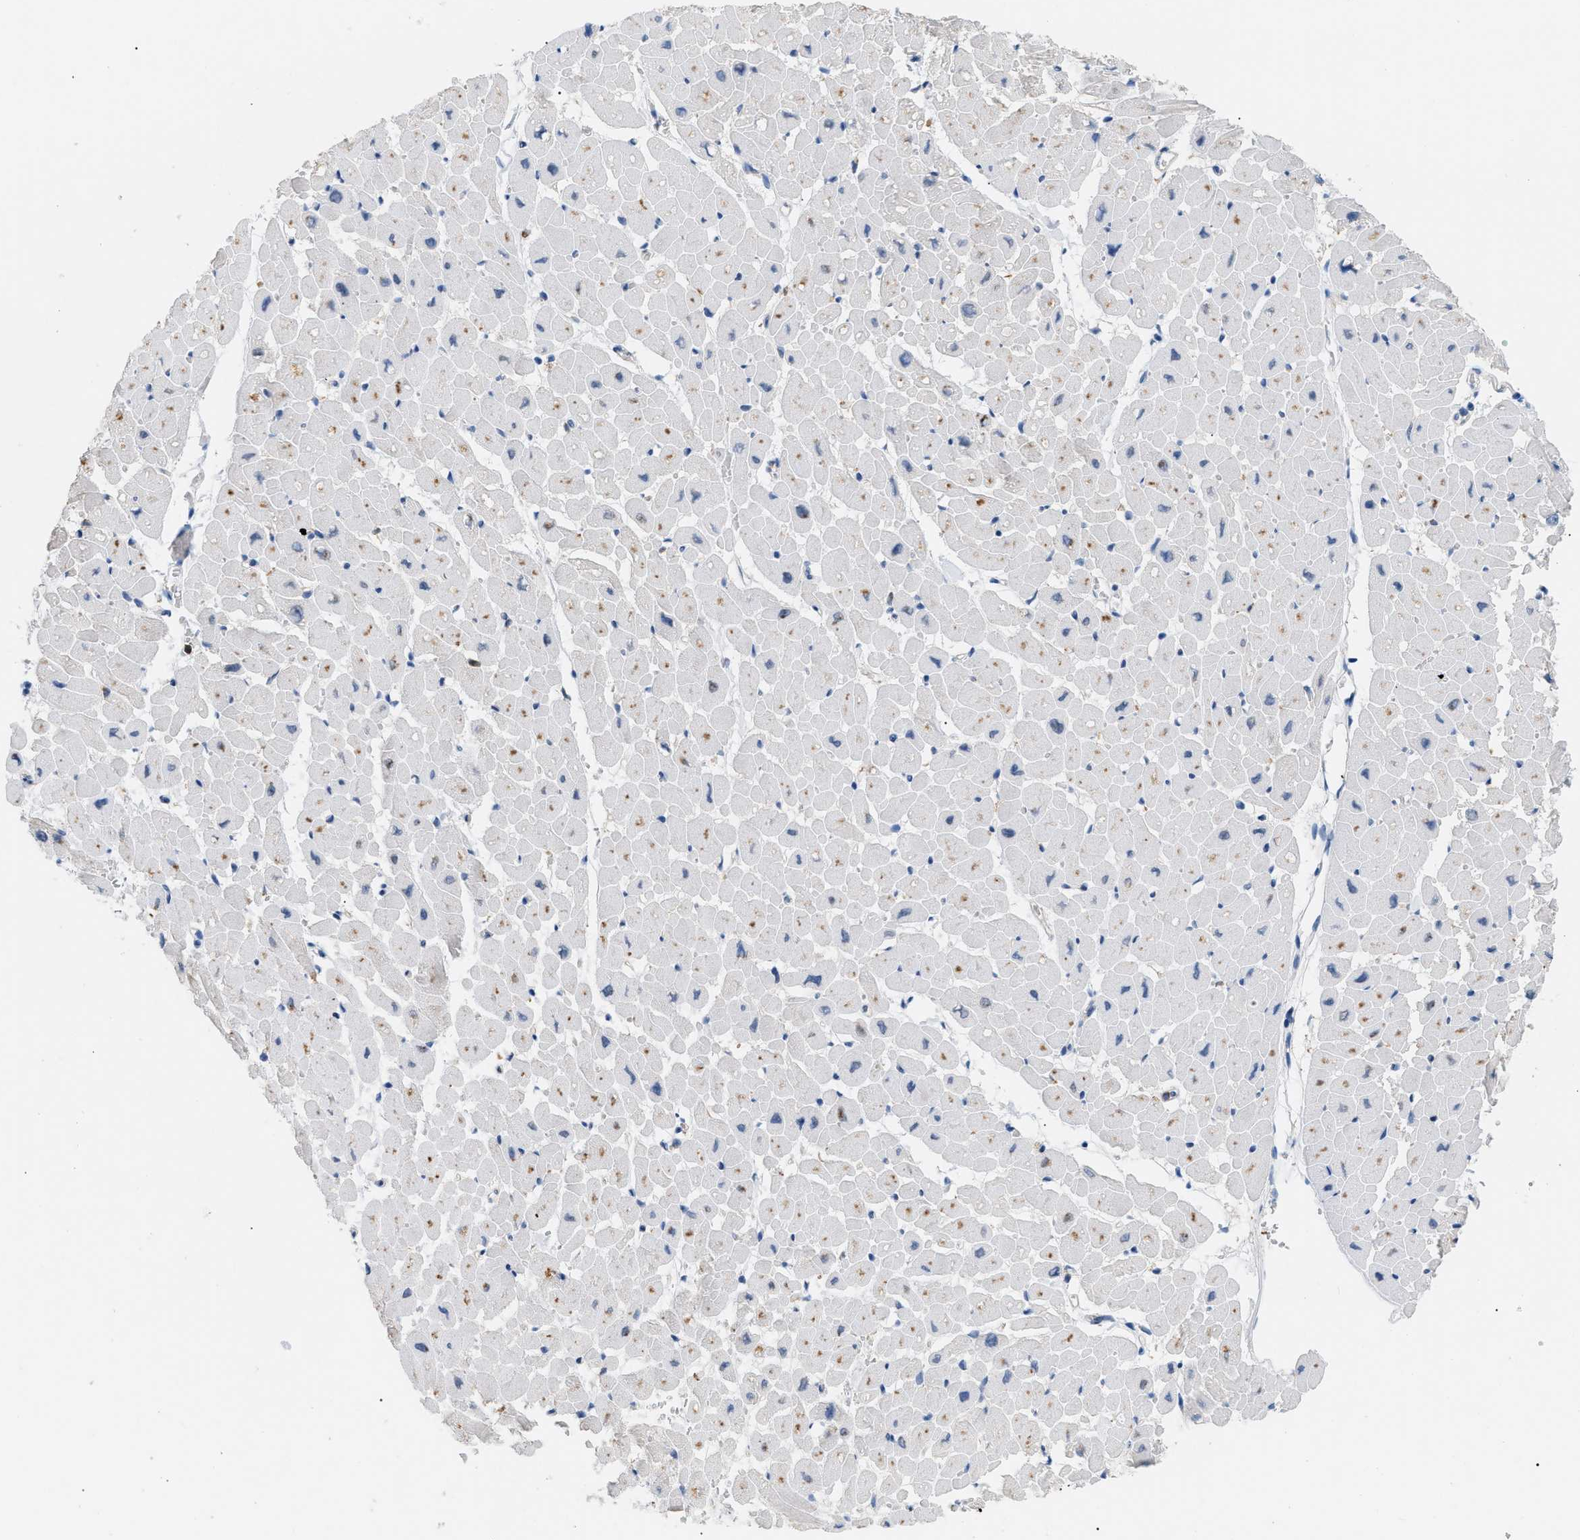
{"staining": {"intensity": "moderate", "quantity": "<25%", "location": "cytoplasmic/membranous"}, "tissue": "heart muscle", "cell_type": "Cardiomyocytes", "image_type": "normal", "snomed": [{"axis": "morphology", "description": "Normal tissue, NOS"}, {"axis": "topography", "description": "Heart"}], "caption": "Immunohistochemical staining of normal human heart muscle displays moderate cytoplasmic/membranous protein staining in about <25% of cardiomyocytes. The staining was performed using DAB to visualize the protein expression in brown, while the nuclei were stained in blue with hematoxylin (Magnification: 20x).", "gene": "INPP5D", "patient": {"sex": "male", "age": 45}}